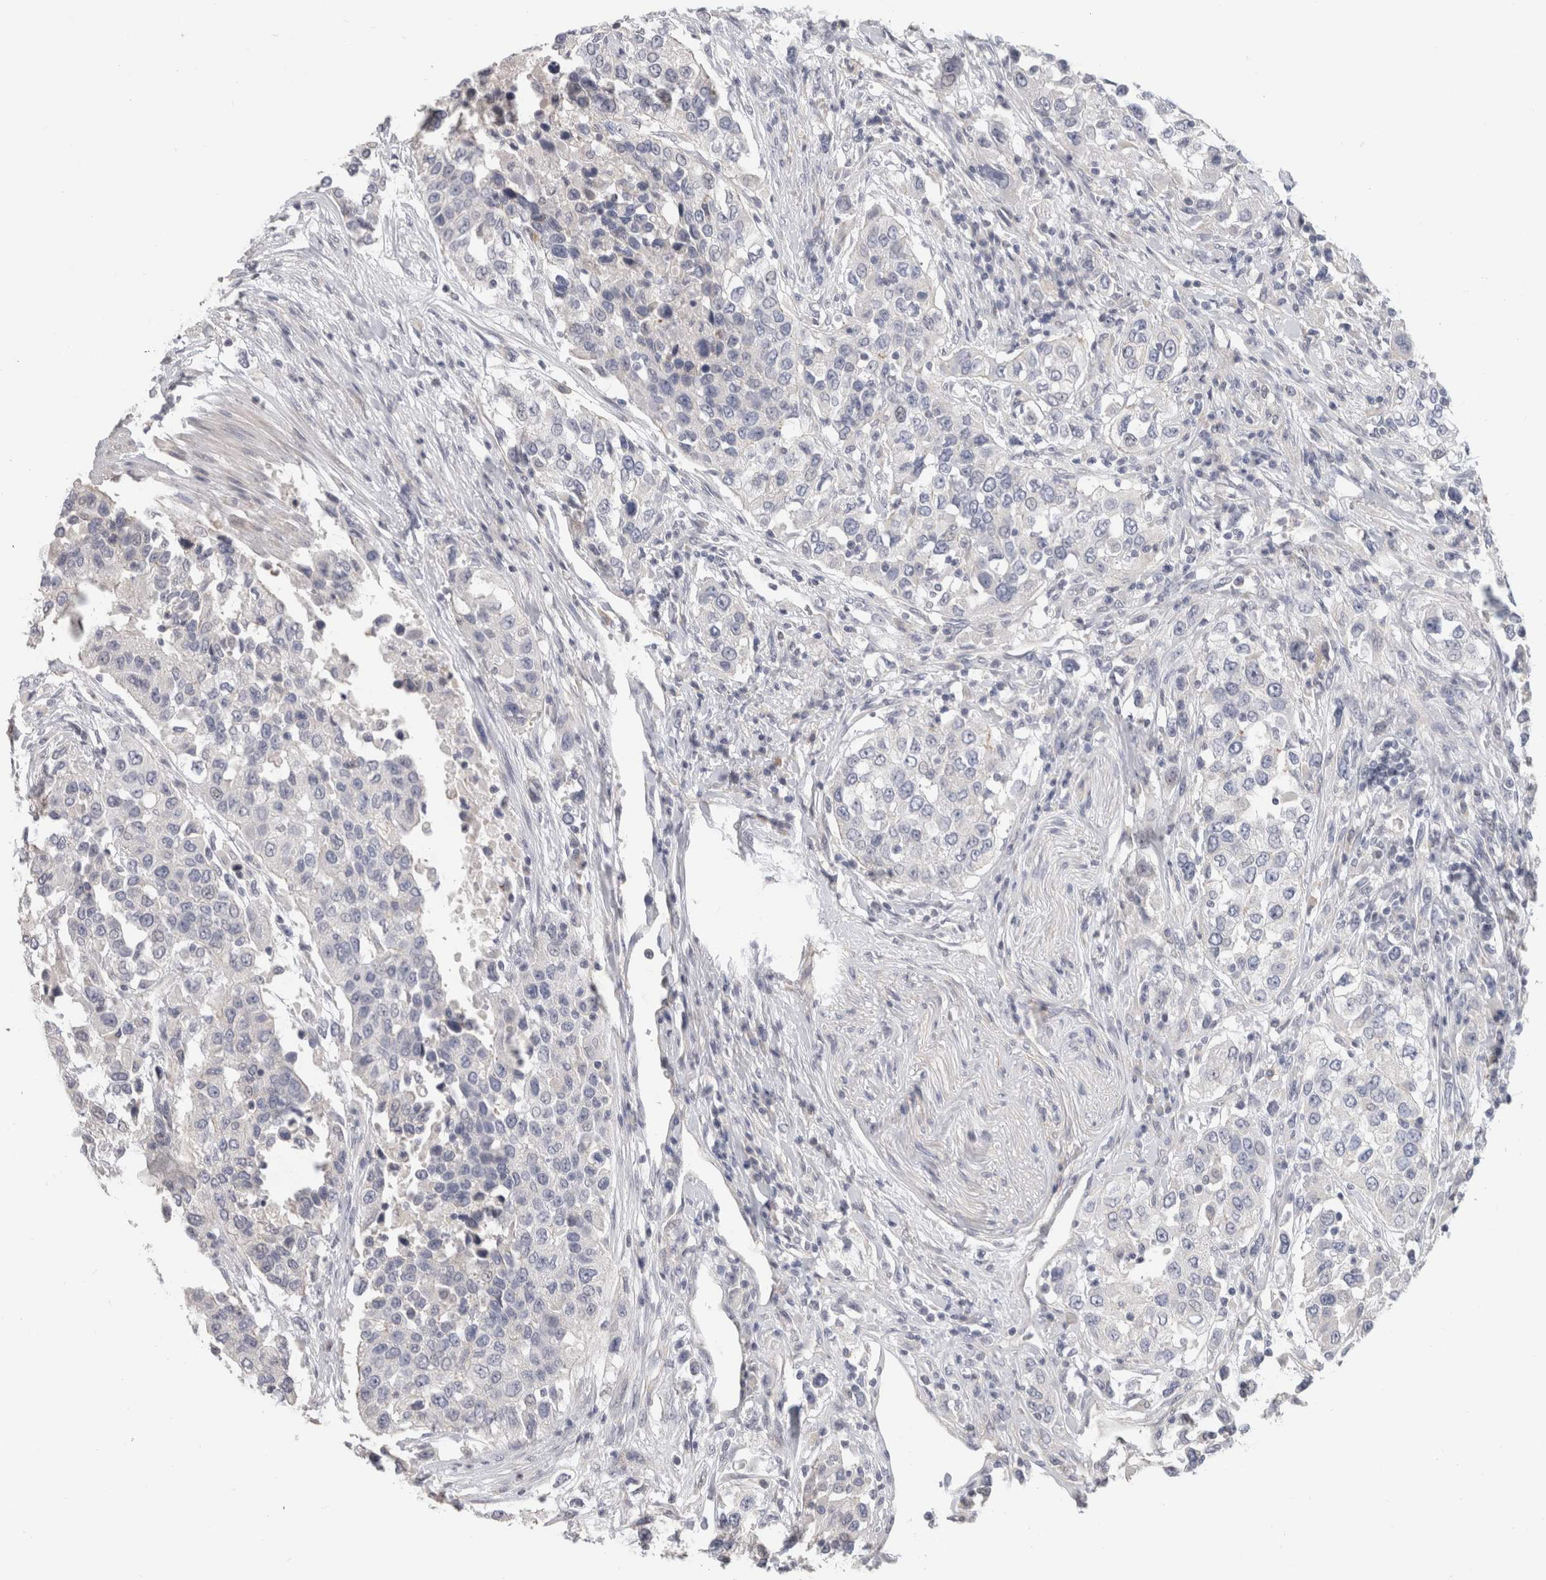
{"staining": {"intensity": "negative", "quantity": "none", "location": "none"}, "tissue": "urothelial cancer", "cell_type": "Tumor cells", "image_type": "cancer", "snomed": [{"axis": "morphology", "description": "Urothelial carcinoma, High grade"}, {"axis": "topography", "description": "Urinary bladder"}], "caption": "Micrograph shows no significant protein positivity in tumor cells of urothelial carcinoma (high-grade).", "gene": "AFP", "patient": {"sex": "female", "age": 80}}